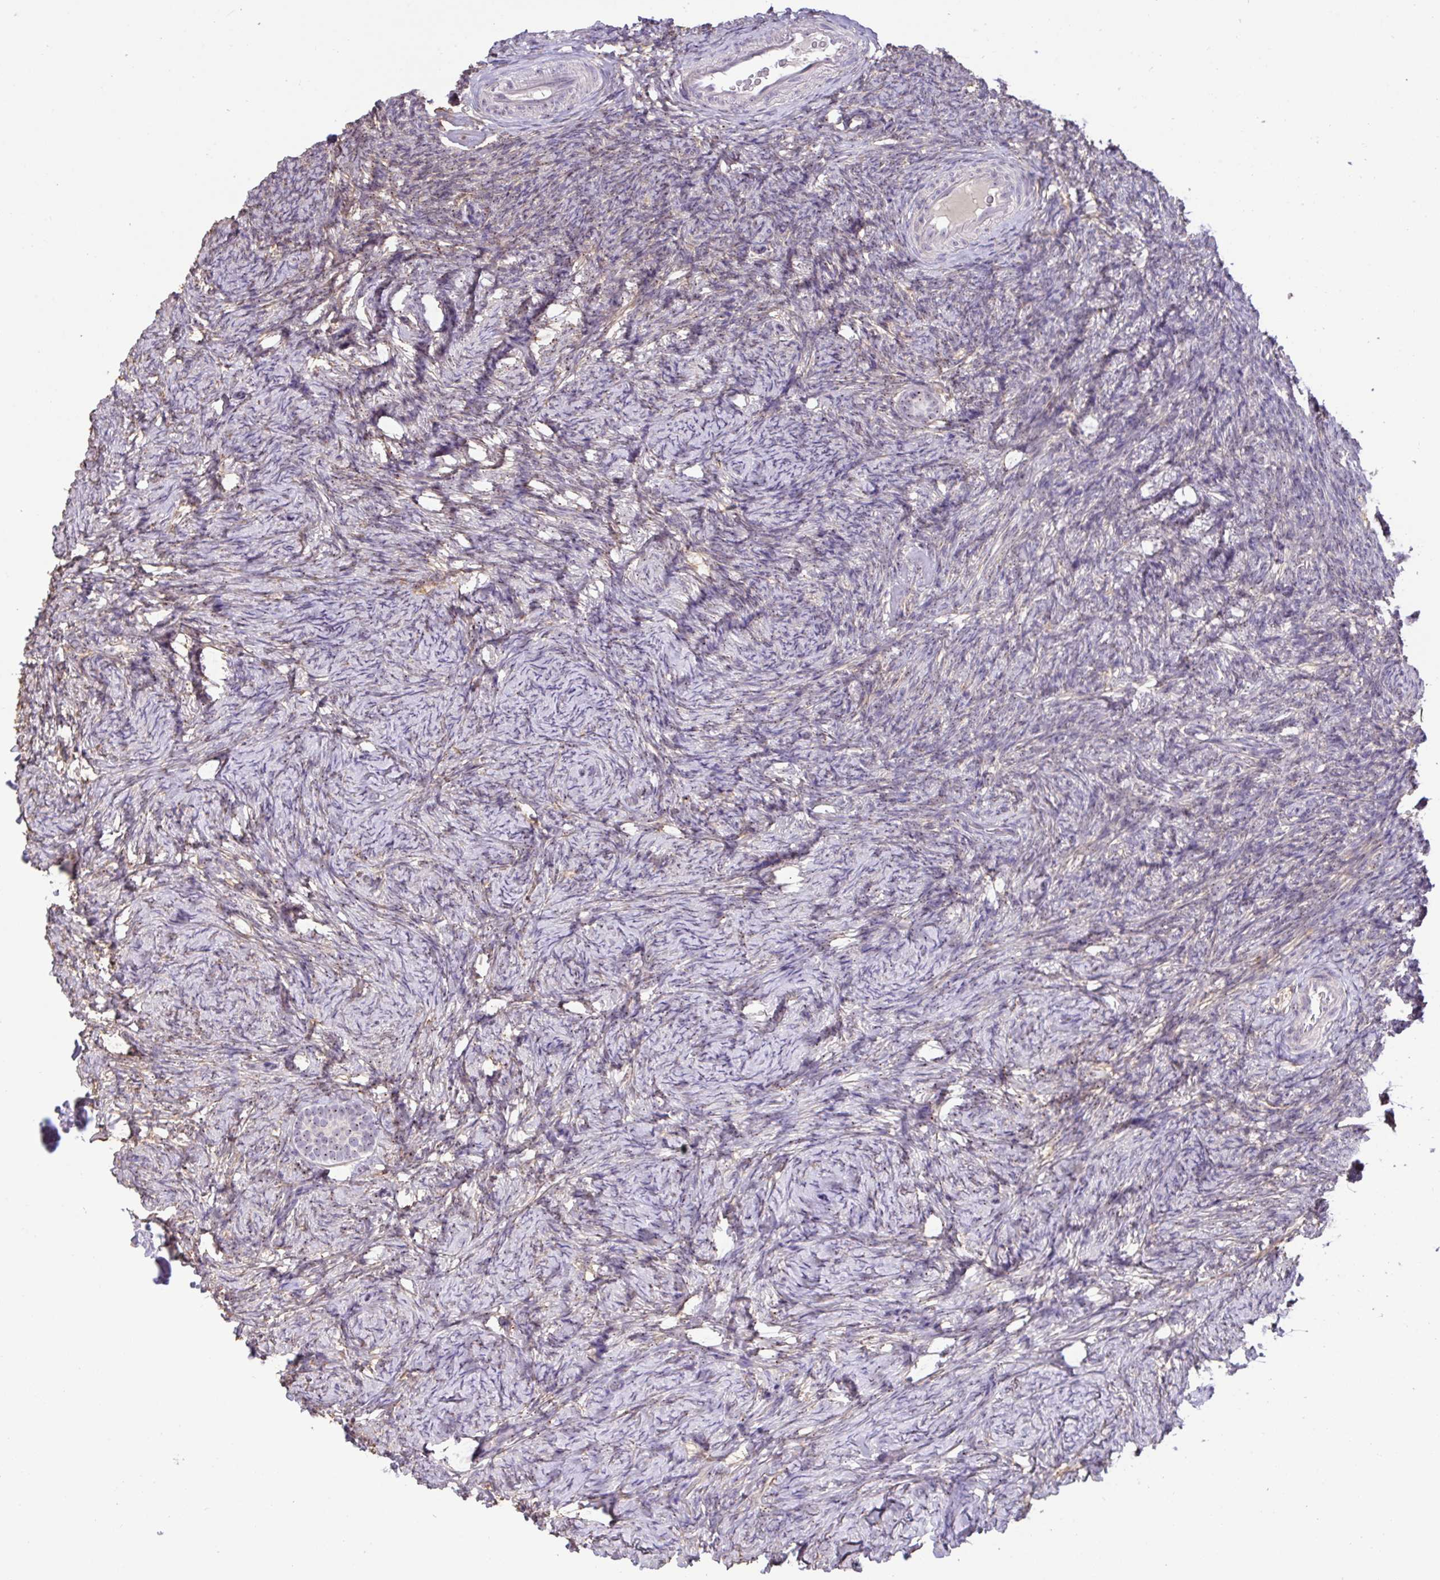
{"staining": {"intensity": "moderate", "quantity": ">75%", "location": "nuclear"}, "tissue": "ovary", "cell_type": "Follicle cells", "image_type": "normal", "snomed": [{"axis": "morphology", "description": "Normal tissue, NOS"}, {"axis": "topography", "description": "Ovary"}], "caption": "A photomicrograph showing moderate nuclear staining in about >75% of follicle cells in unremarkable ovary, as visualized by brown immunohistochemical staining.", "gene": "MXRA8", "patient": {"sex": "female", "age": 34}}